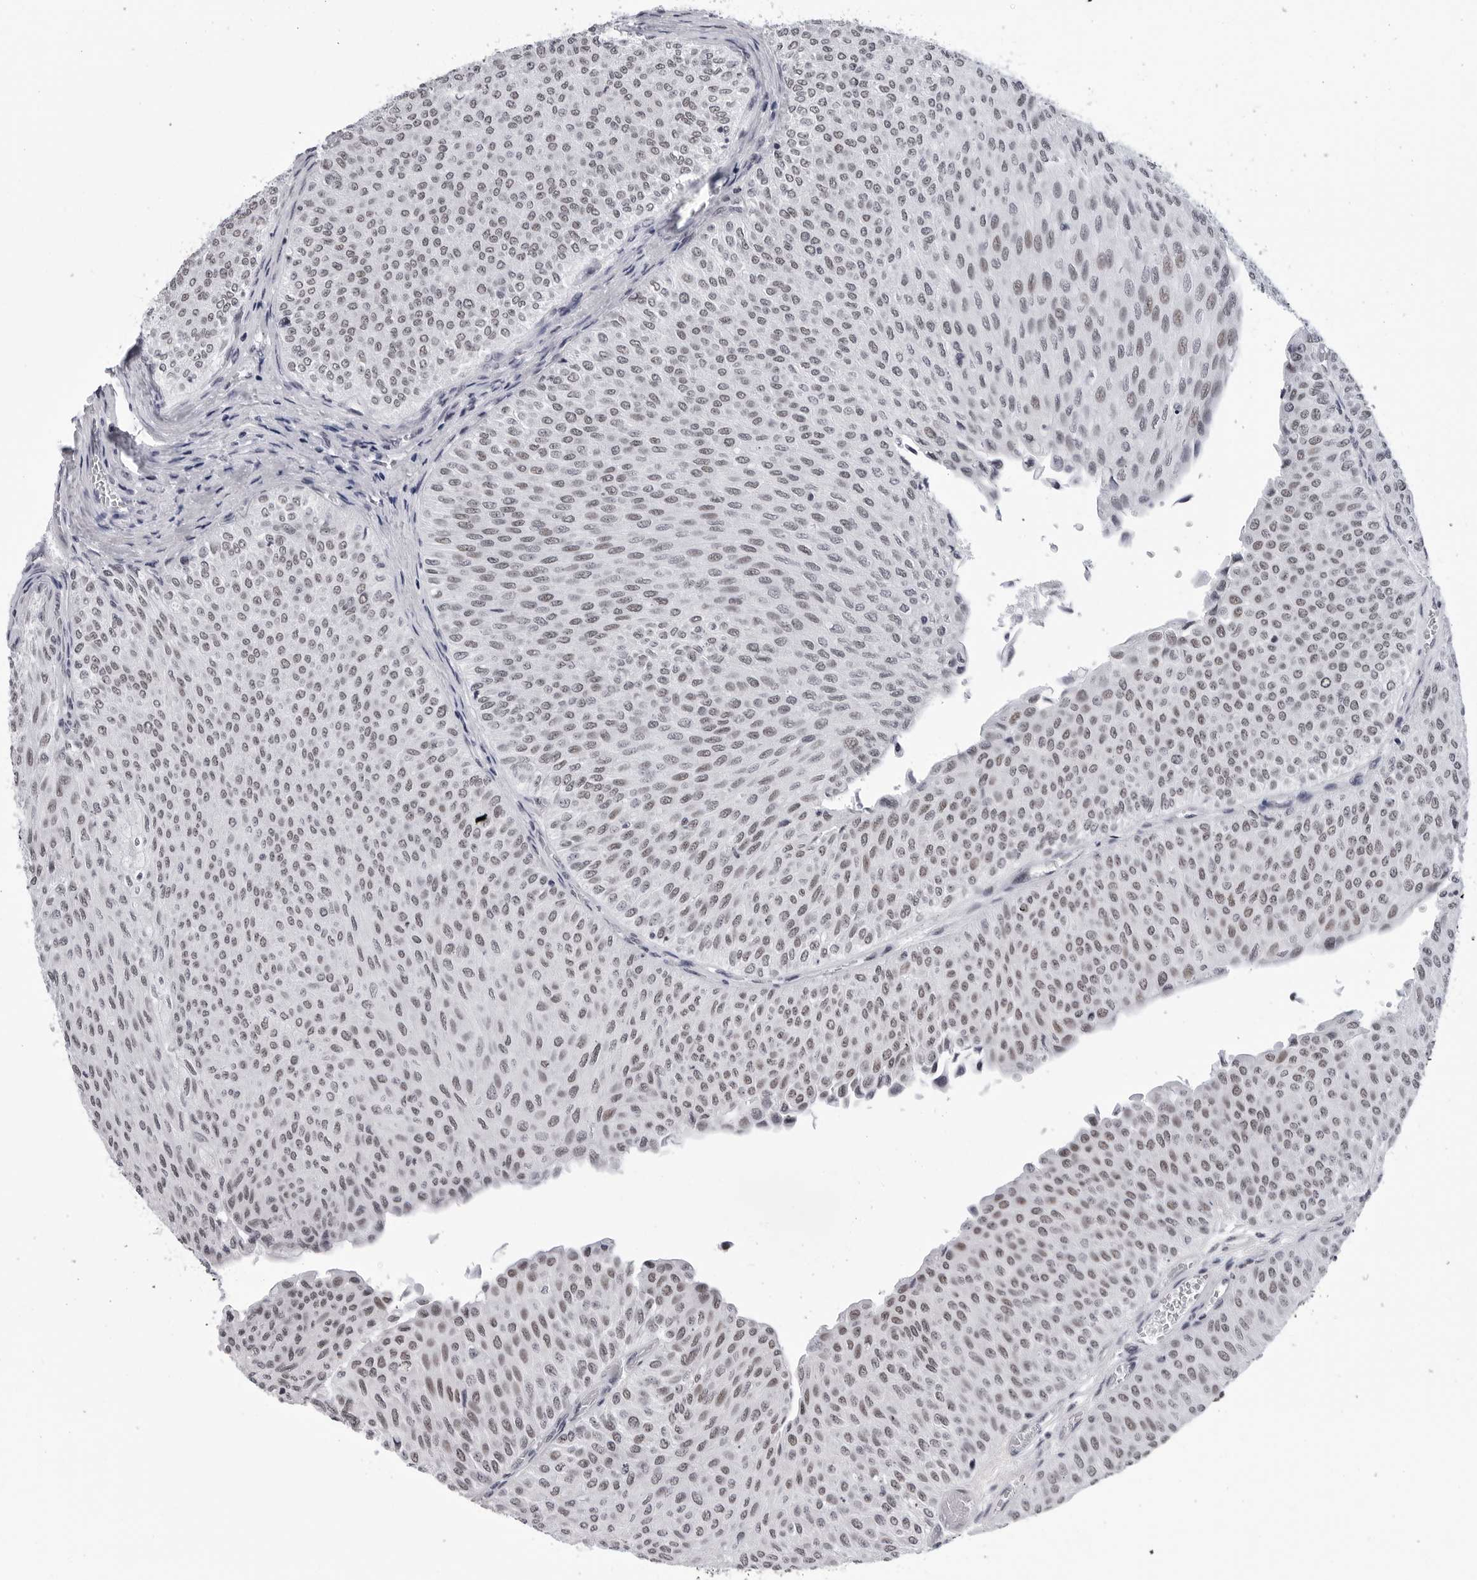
{"staining": {"intensity": "weak", "quantity": ">75%", "location": "nuclear"}, "tissue": "urothelial cancer", "cell_type": "Tumor cells", "image_type": "cancer", "snomed": [{"axis": "morphology", "description": "Urothelial carcinoma, Low grade"}, {"axis": "topography", "description": "Urinary bladder"}], "caption": "Approximately >75% of tumor cells in human urothelial cancer exhibit weak nuclear protein positivity as visualized by brown immunohistochemical staining.", "gene": "SF3B4", "patient": {"sex": "male", "age": 78}}